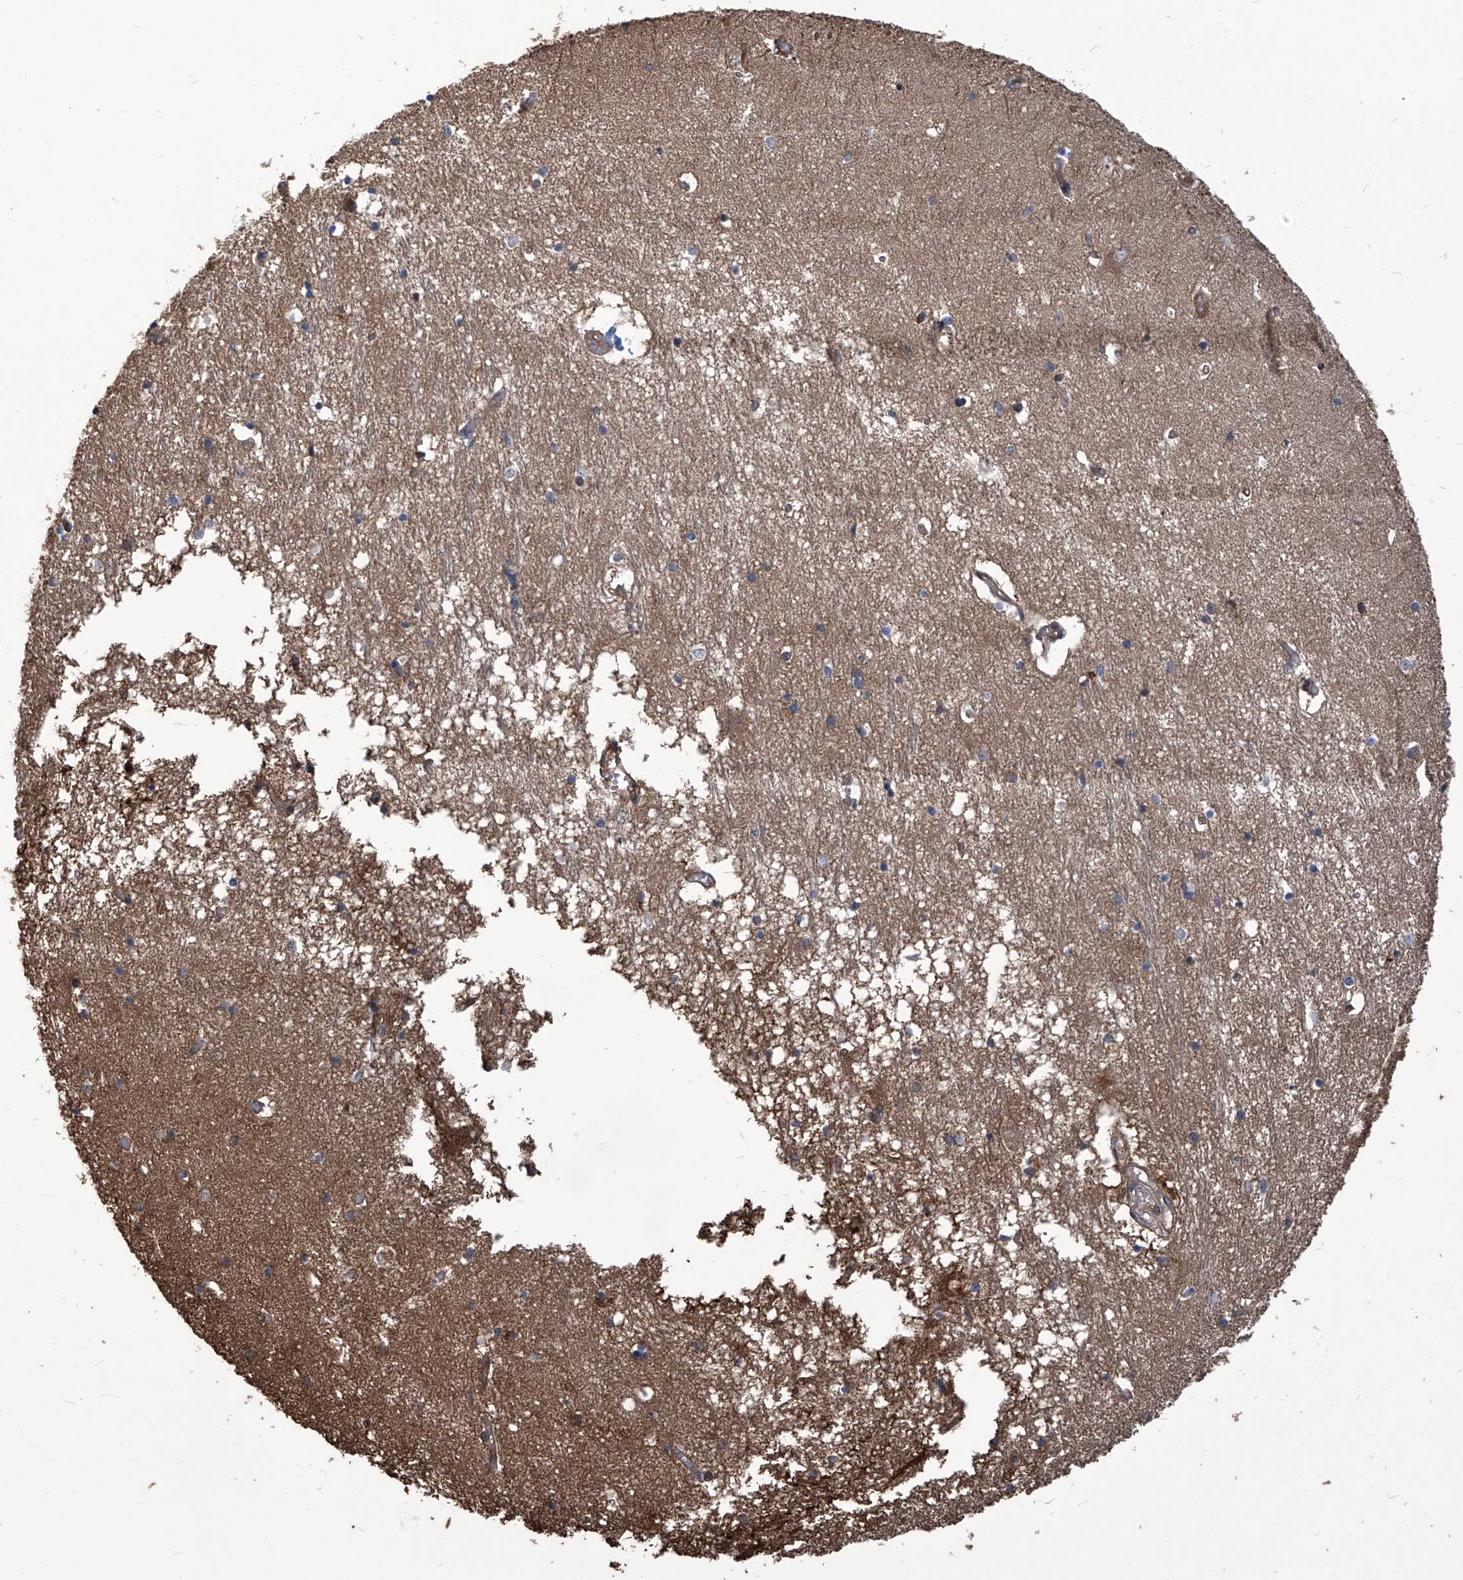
{"staining": {"intensity": "negative", "quantity": "none", "location": "none"}, "tissue": "hippocampus", "cell_type": "Glial cells", "image_type": "normal", "snomed": [{"axis": "morphology", "description": "Normal tissue, NOS"}, {"axis": "topography", "description": "Hippocampus"}], "caption": "This is a histopathology image of immunohistochemistry (IHC) staining of normal hippocampus, which shows no expression in glial cells.", "gene": "PSMB1", "patient": {"sex": "male", "age": 70}}